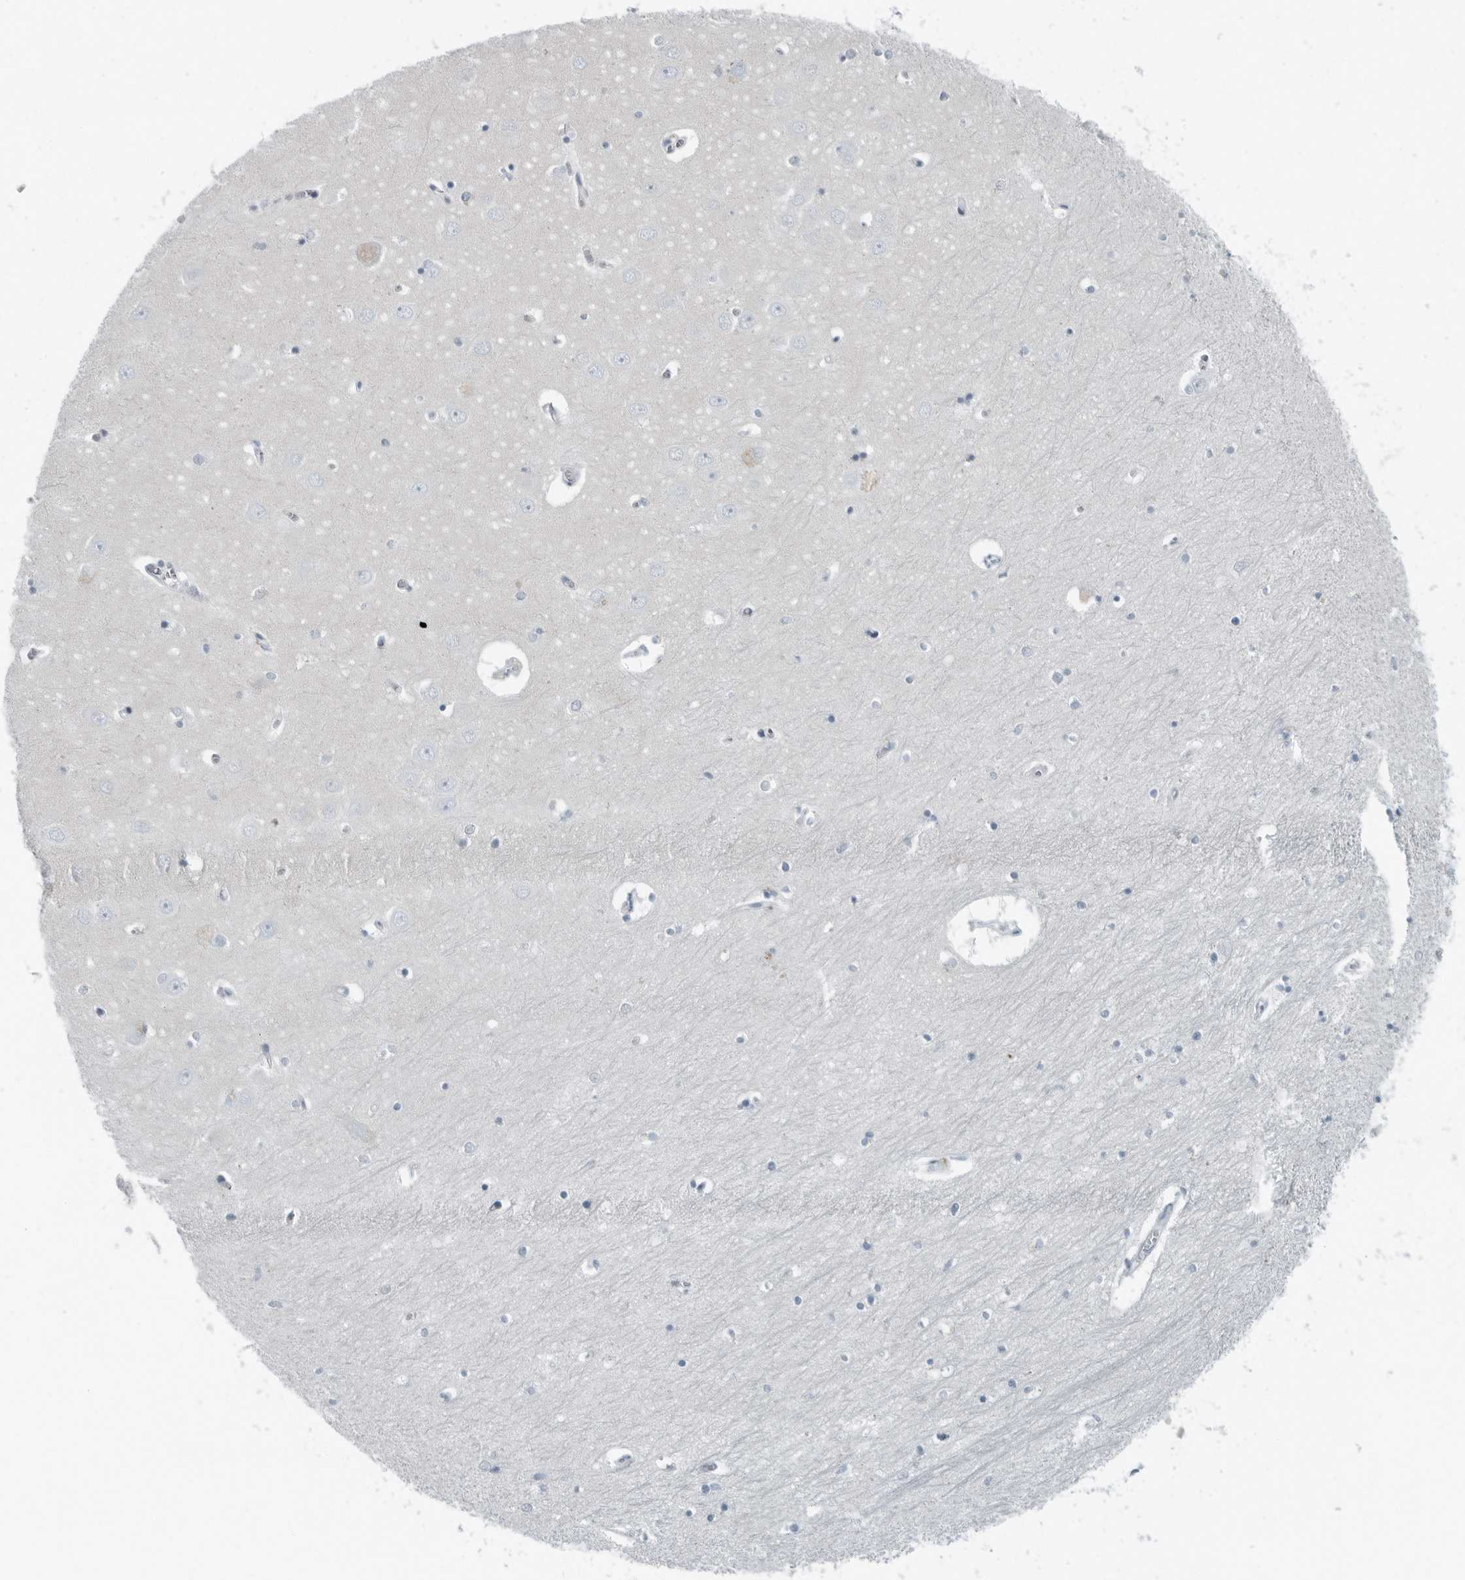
{"staining": {"intensity": "negative", "quantity": "none", "location": "none"}, "tissue": "hippocampus", "cell_type": "Glial cells", "image_type": "normal", "snomed": [{"axis": "morphology", "description": "Normal tissue, NOS"}, {"axis": "topography", "description": "Hippocampus"}], "caption": "This image is of normal hippocampus stained with immunohistochemistry to label a protein in brown with the nuclei are counter-stained blue. There is no expression in glial cells.", "gene": "ZPBP2", "patient": {"sex": "male", "age": 70}}